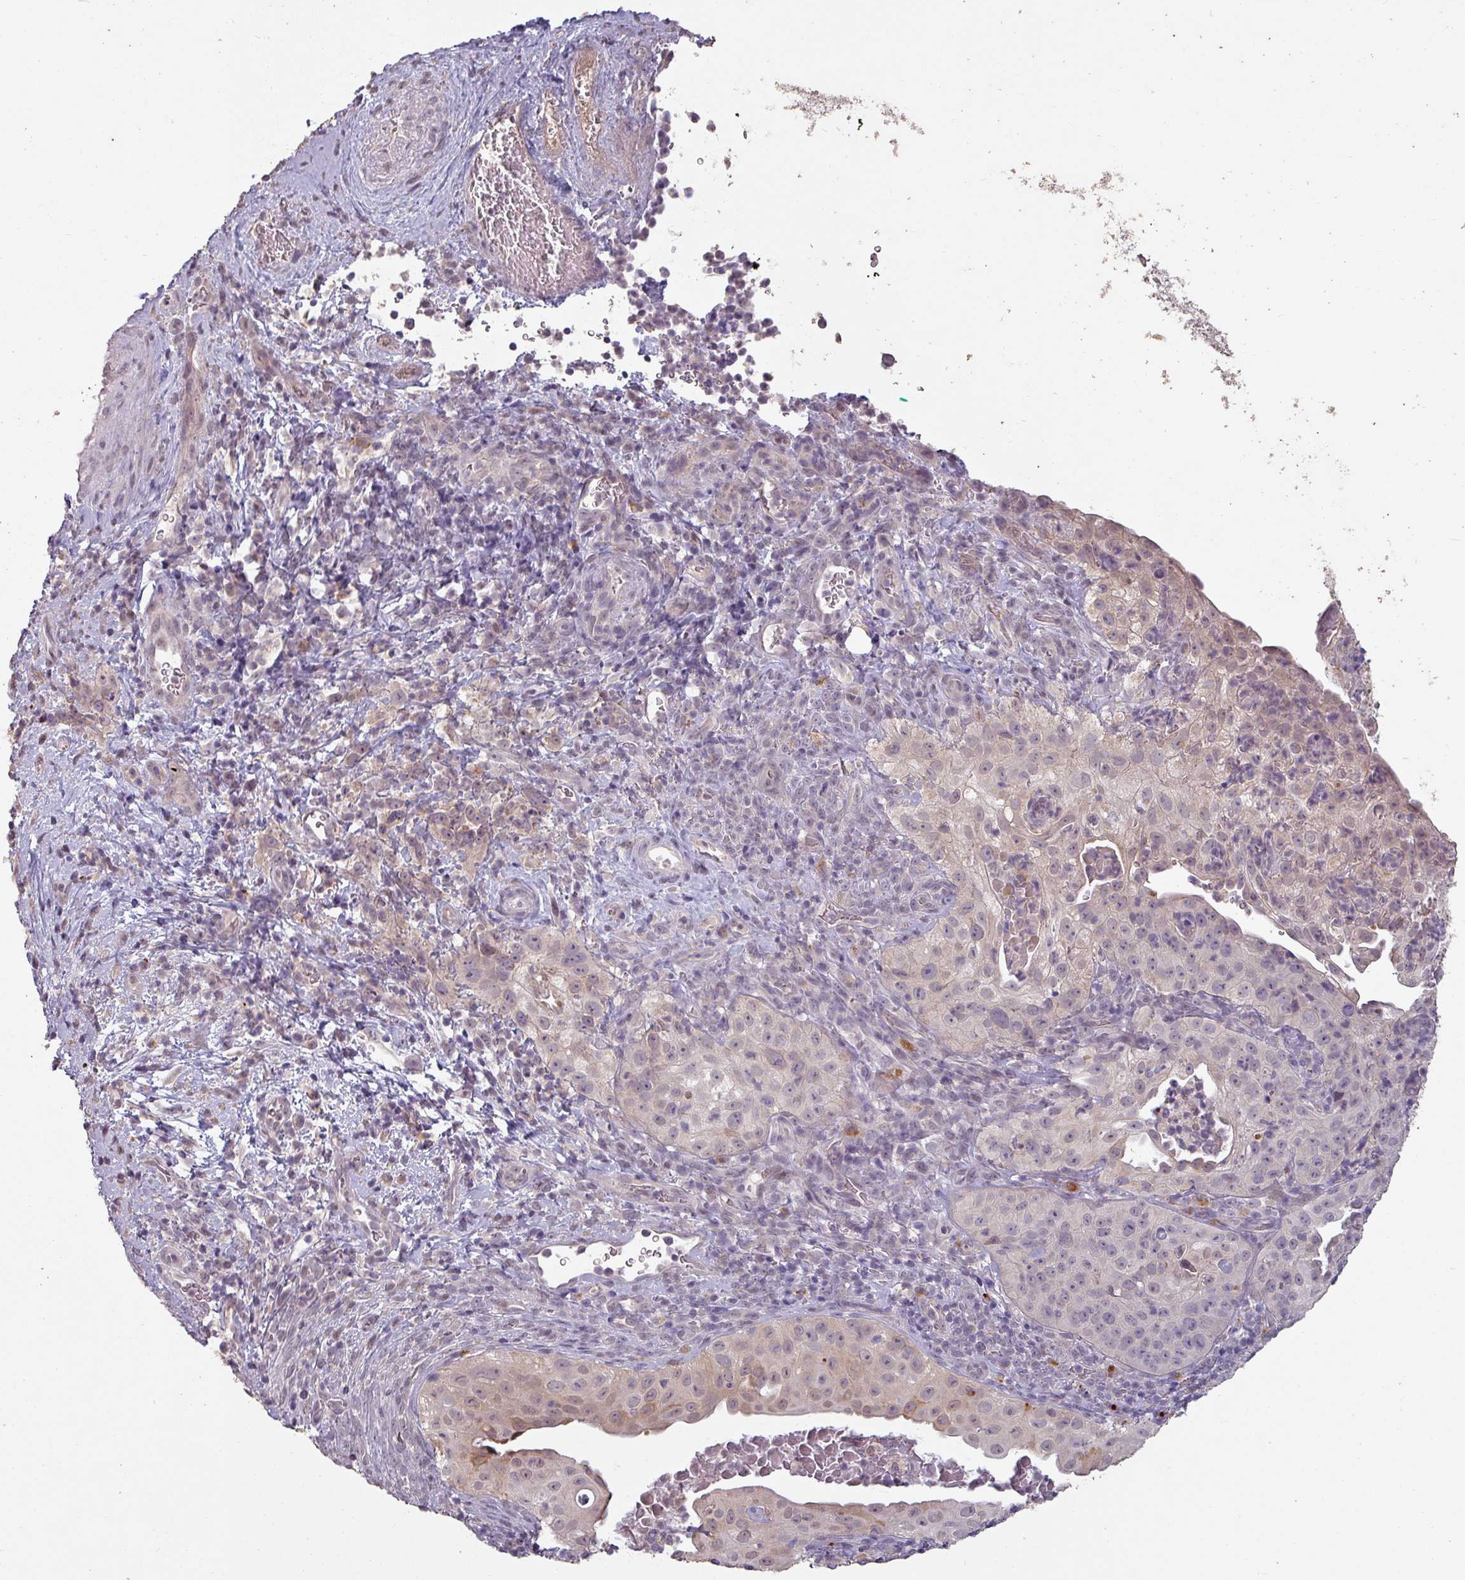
{"staining": {"intensity": "moderate", "quantity": "<25%", "location": "cytoplasmic/membranous"}, "tissue": "cervical cancer", "cell_type": "Tumor cells", "image_type": "cancer", "snomed": [{"axis": "morphology", "description": "Squamous cell carcinoma, NOS"}, {"axis": "topography", "description": "Cervix"}], "caption": "Immunohistochemistry of cervical squamous cell carcinoma shows low levels of moderate cytoplasmic/membranous positivity in about <25% of tumor cells.", "gene": "LYPLA1", "patient": {"sex": "female", "age": 52}}